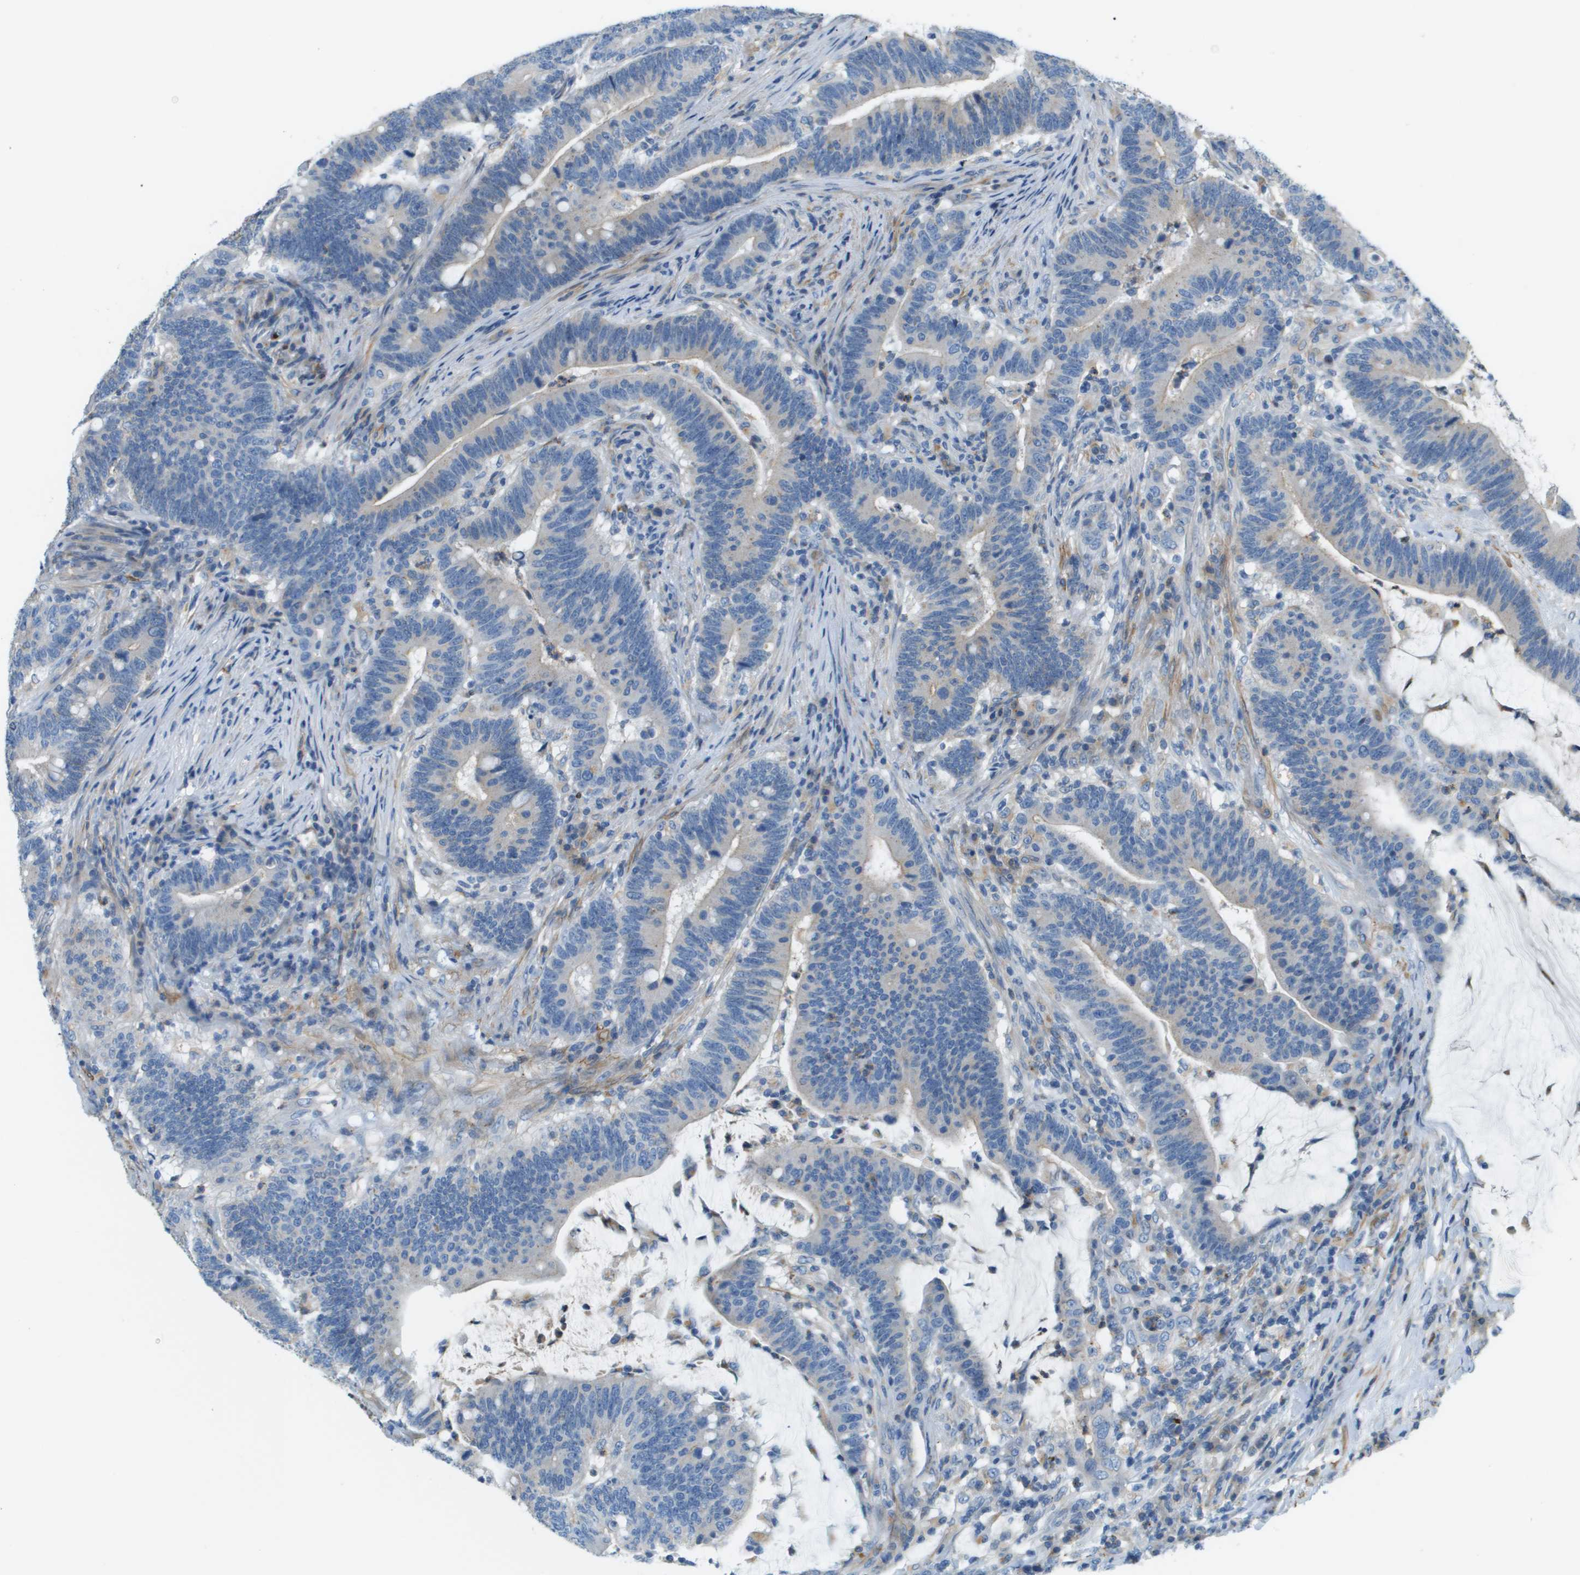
{"staining": {"intensity": "negative", "quantity": "none", "location": "none"}, "tissue": "colorectal cancer", "cell_type": "Tumor cells", "image_type": "cancer", "snomed": [{"axis": "morphology", "description": "Normal tissue, NOS"}, {"axis": "morphology", "description": "Adenocarcinoma, NOS"}, {"axis": "topography", "description": "Colon"}], "caption": "DAB (3,3'-diaminobenzidine) immunohistochemical staining of human colorectal cancer reveals no significant positivity in tumor cells.", "gene": "MYH11", "patient": {"sex": "female", "age": 66}}